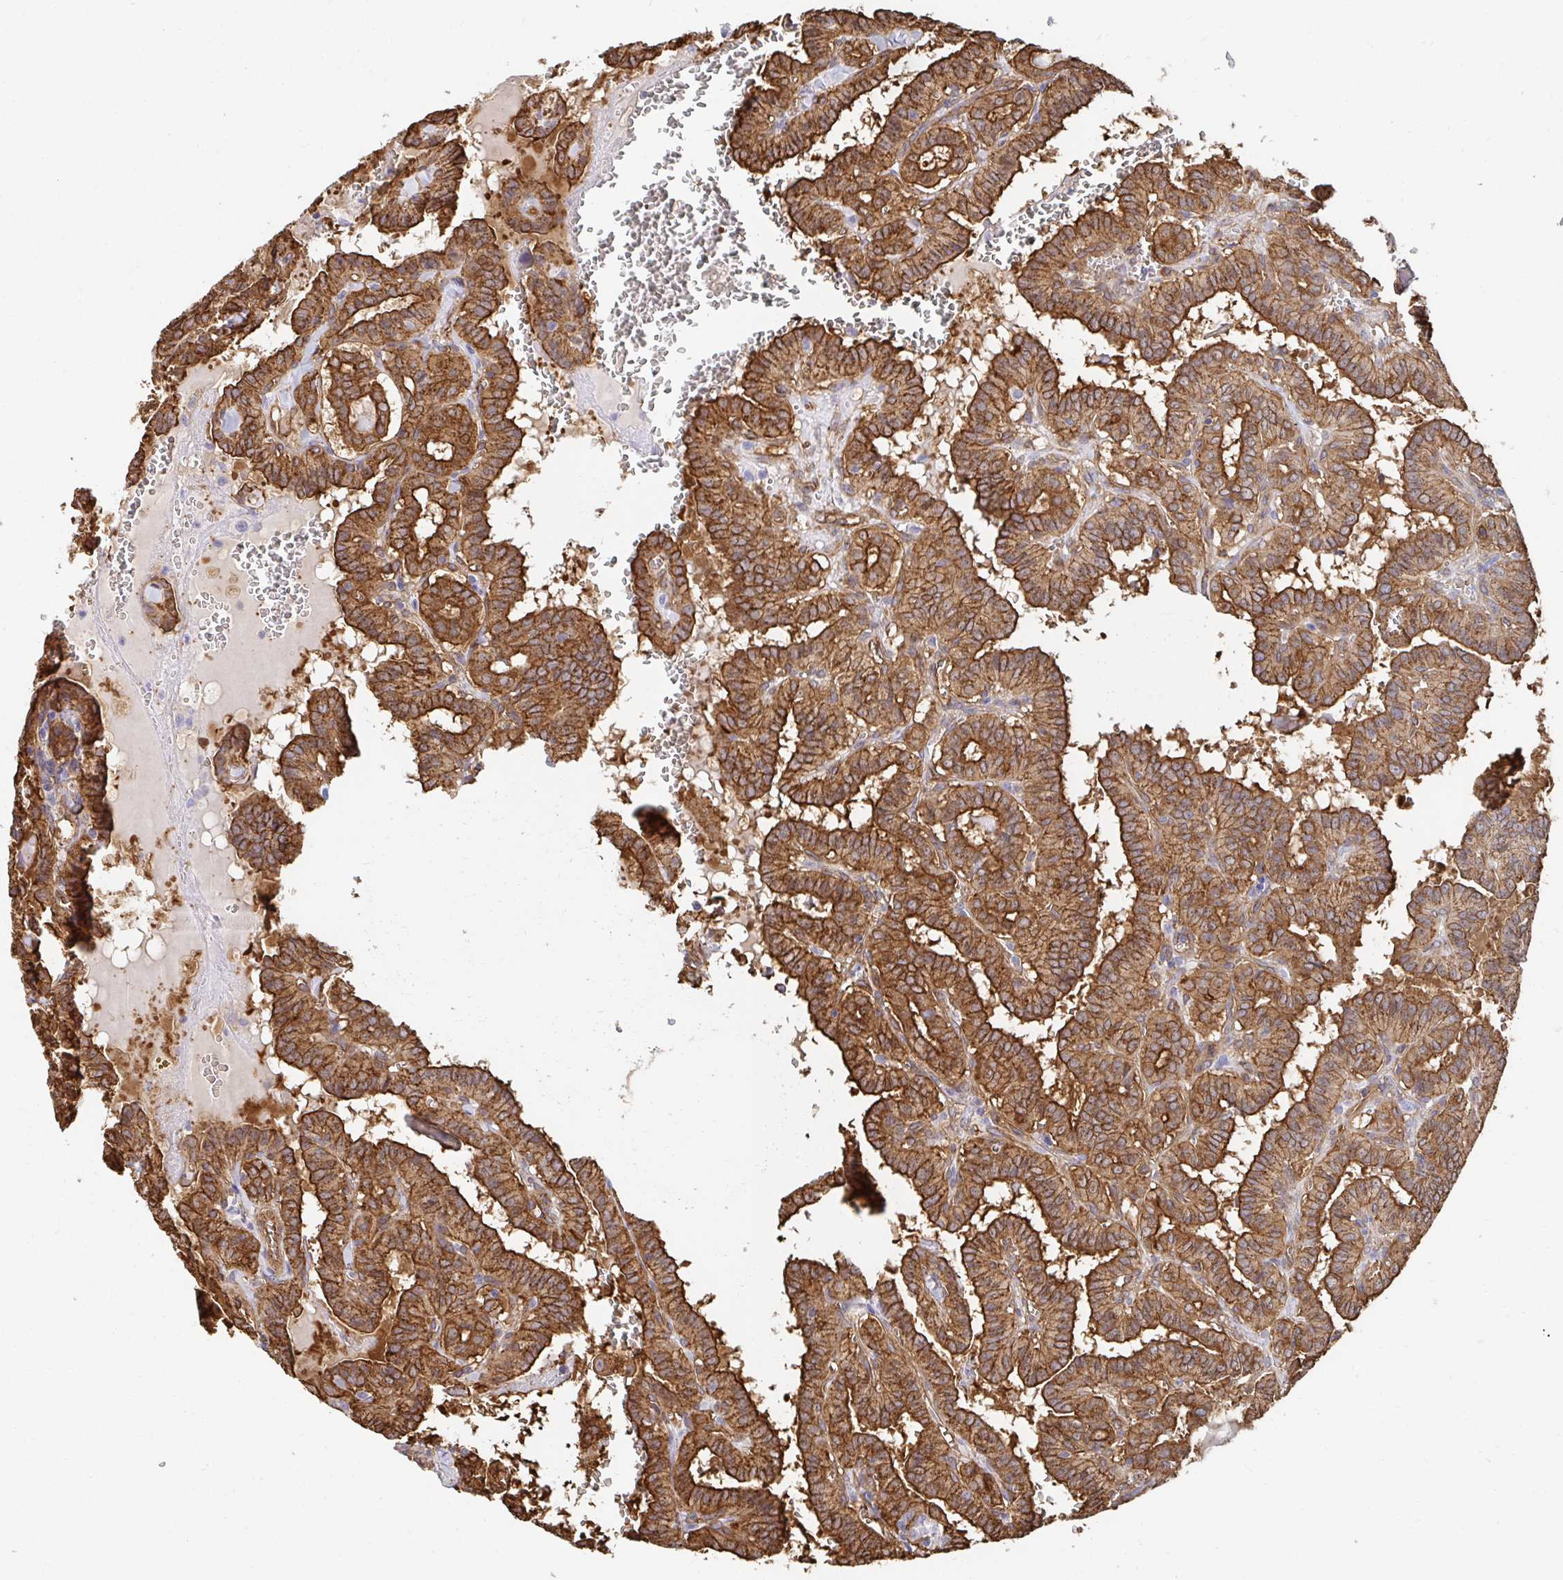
{"staining": {"intensity": "strong", "quantity": ">75%", "location": "cytoplasmic/membranous"}, "tissue": "thyroid cancer", "cell_type": "Tumor cells", "image_type": "cancer", "snomed": [{"axis": "morphology", "description": "Papillary adenocarcinoma, NOS"}, {"axis": "topography", "description": "Thyroid gland"}], "caption": "About >75% of tumor cells in thyroid cancer (papillary adenocarcinoma) show strong cytoplasmic/membranous protein expression as visualized by brown immunohistochemical staining.", "gene": "CTTN", "patient": {"sex": "female", "age": 21}}